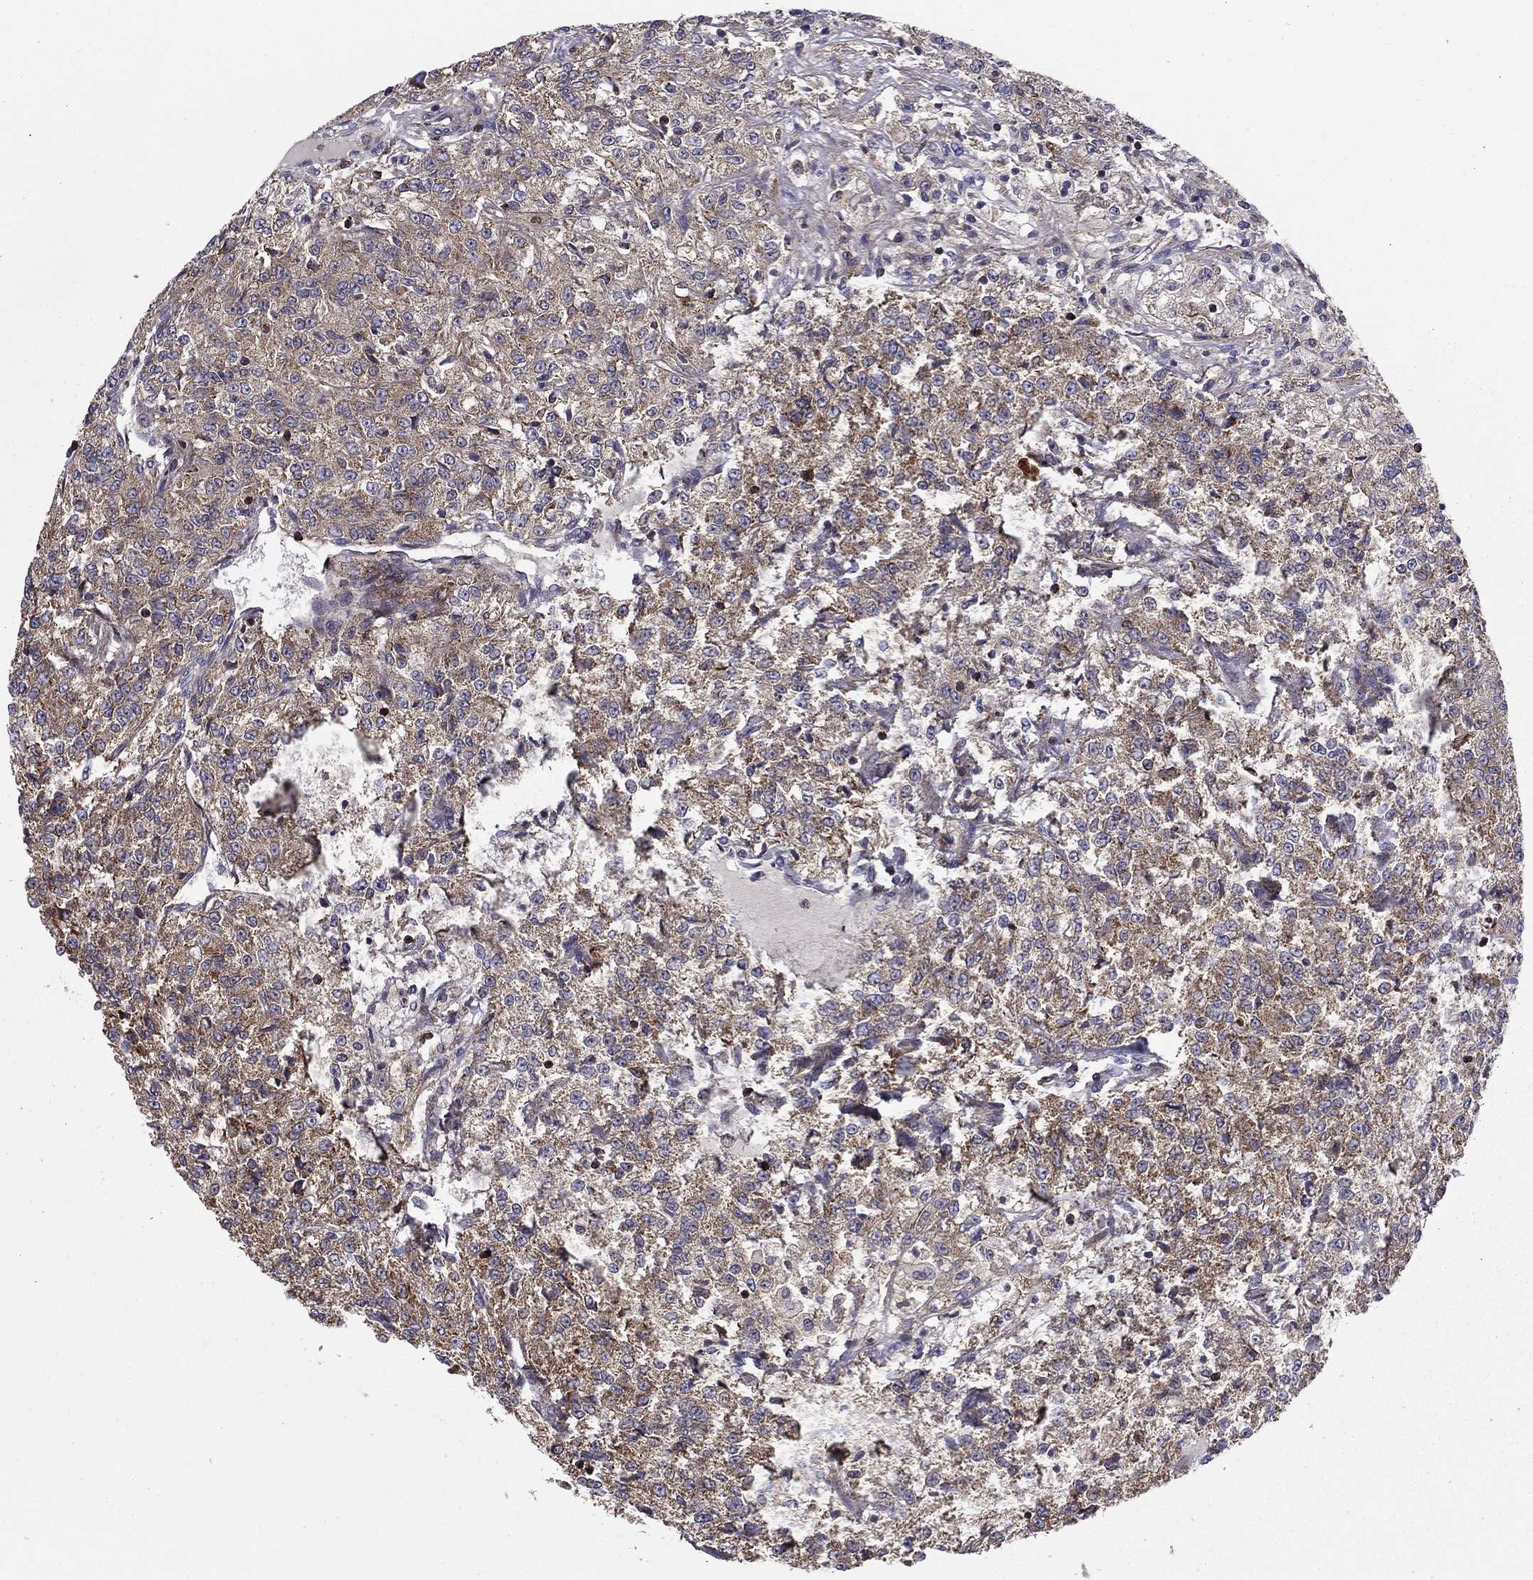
{"staining": {"intensity": "moderate", "quantity": "<25%", "location": "cytoplasmic/membranous"}, "tissue": "renal cancer", "cell_type": "Tumor cells", "image_type": "cancer", "snomed": [{"axis": "morphology", "description": "Adenocarcinoma, NOS"}, {"axis": "topography", "description": "Kidney"}], "caption": "Protein expression analysis of renal adenocarcinoma shows moderate cytoplasmic/membranous expression in approximately <25% of tumor cells.", "gene": "ALG6", "patient": {"sex": "female", "age": 63}}